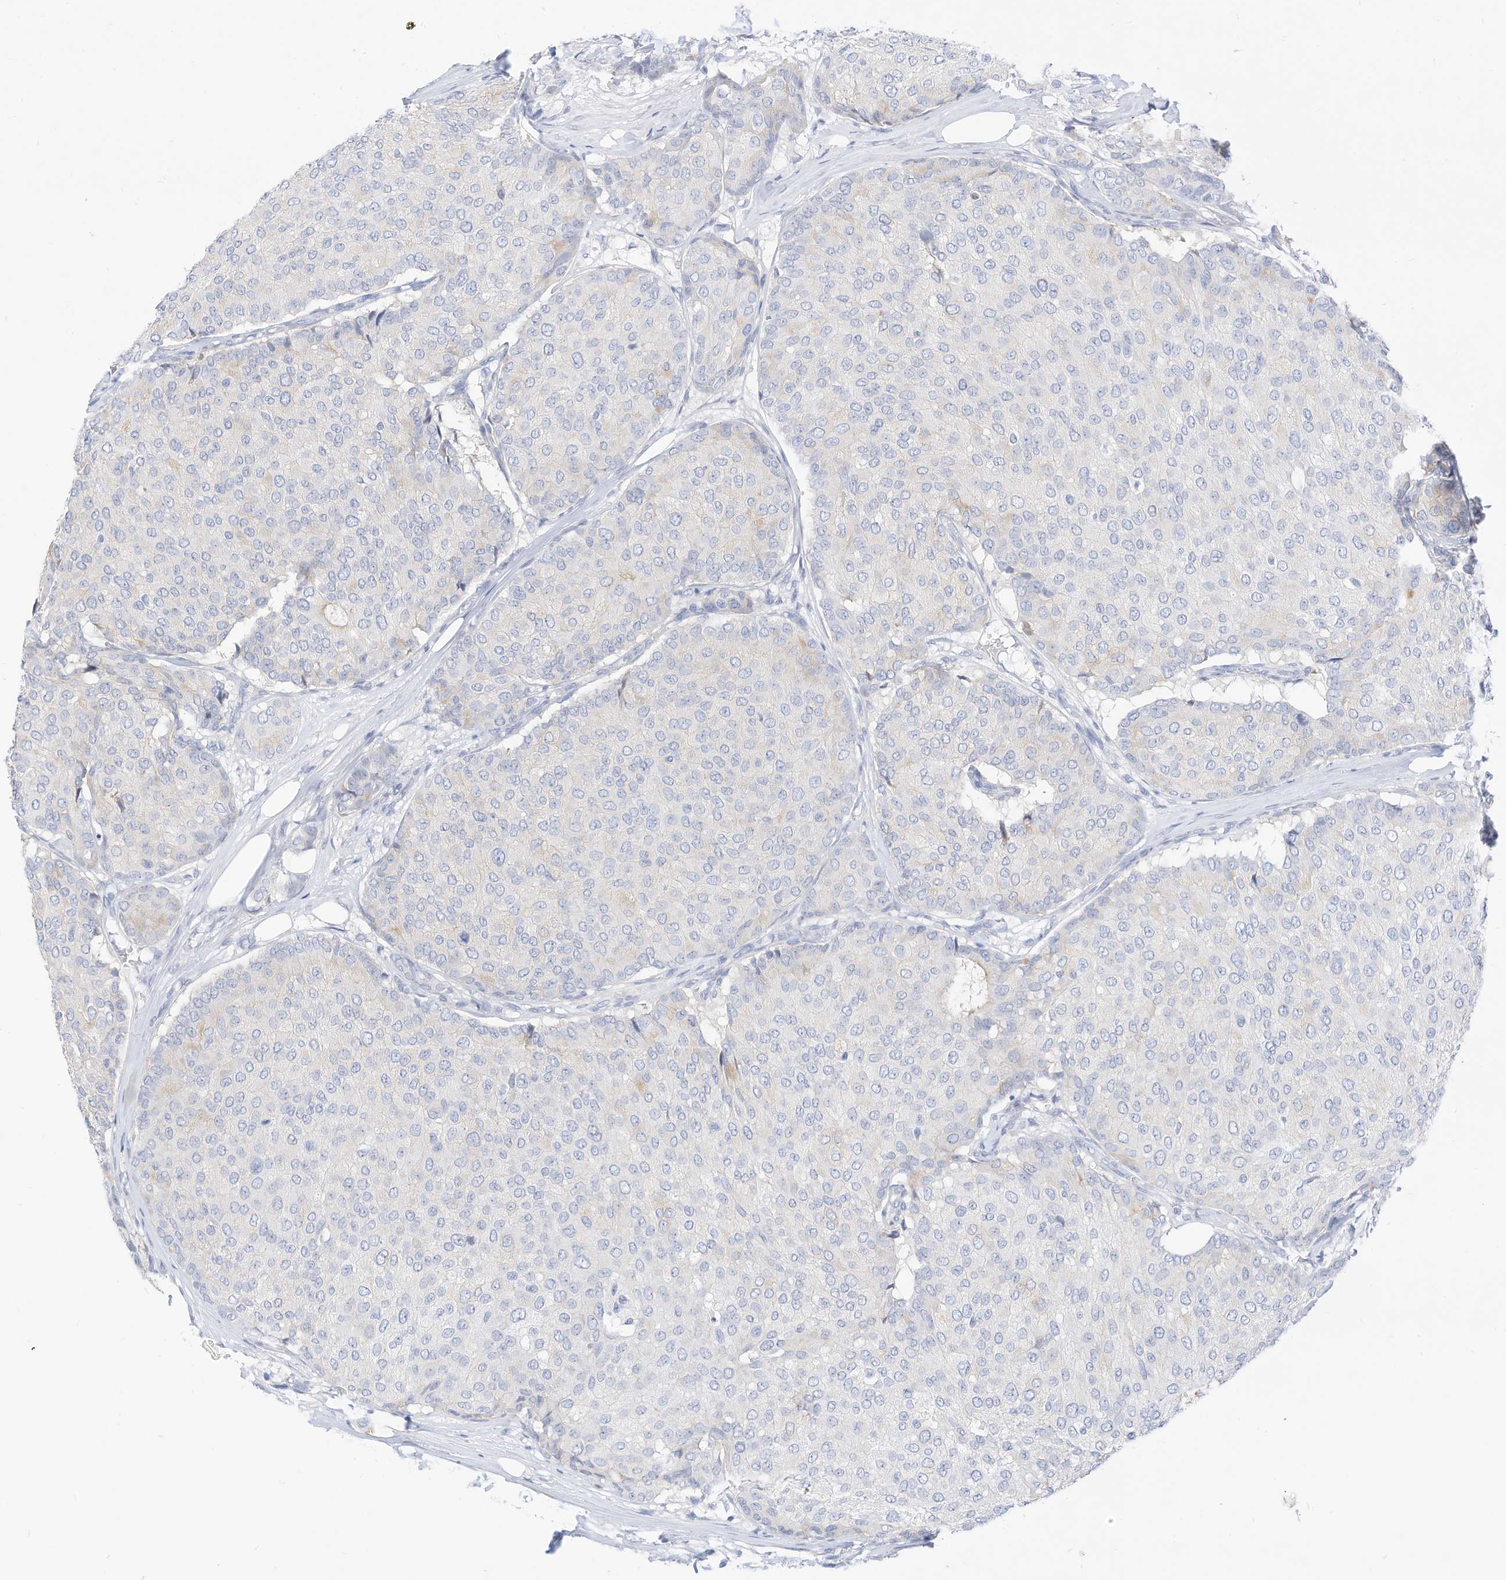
{"staining": {"intensity": "negative", "quantity": "none", "location": "none"}, "tissue": "breast cancer", "cell_type": "Tumor cells", "image_type": "cancer", "snomed": [{"axis": "morphology", "description": "Duct carcinoma"}, {"axis": "topography", "description": "Breast"}], "caption": "Breast cancer (intraductal carcinoma) stained for a protein using immunohistochemistry displays no staining tumor cells.", "gene": "SPOCD1", "patient": {"sex": "female", "age": 75}}